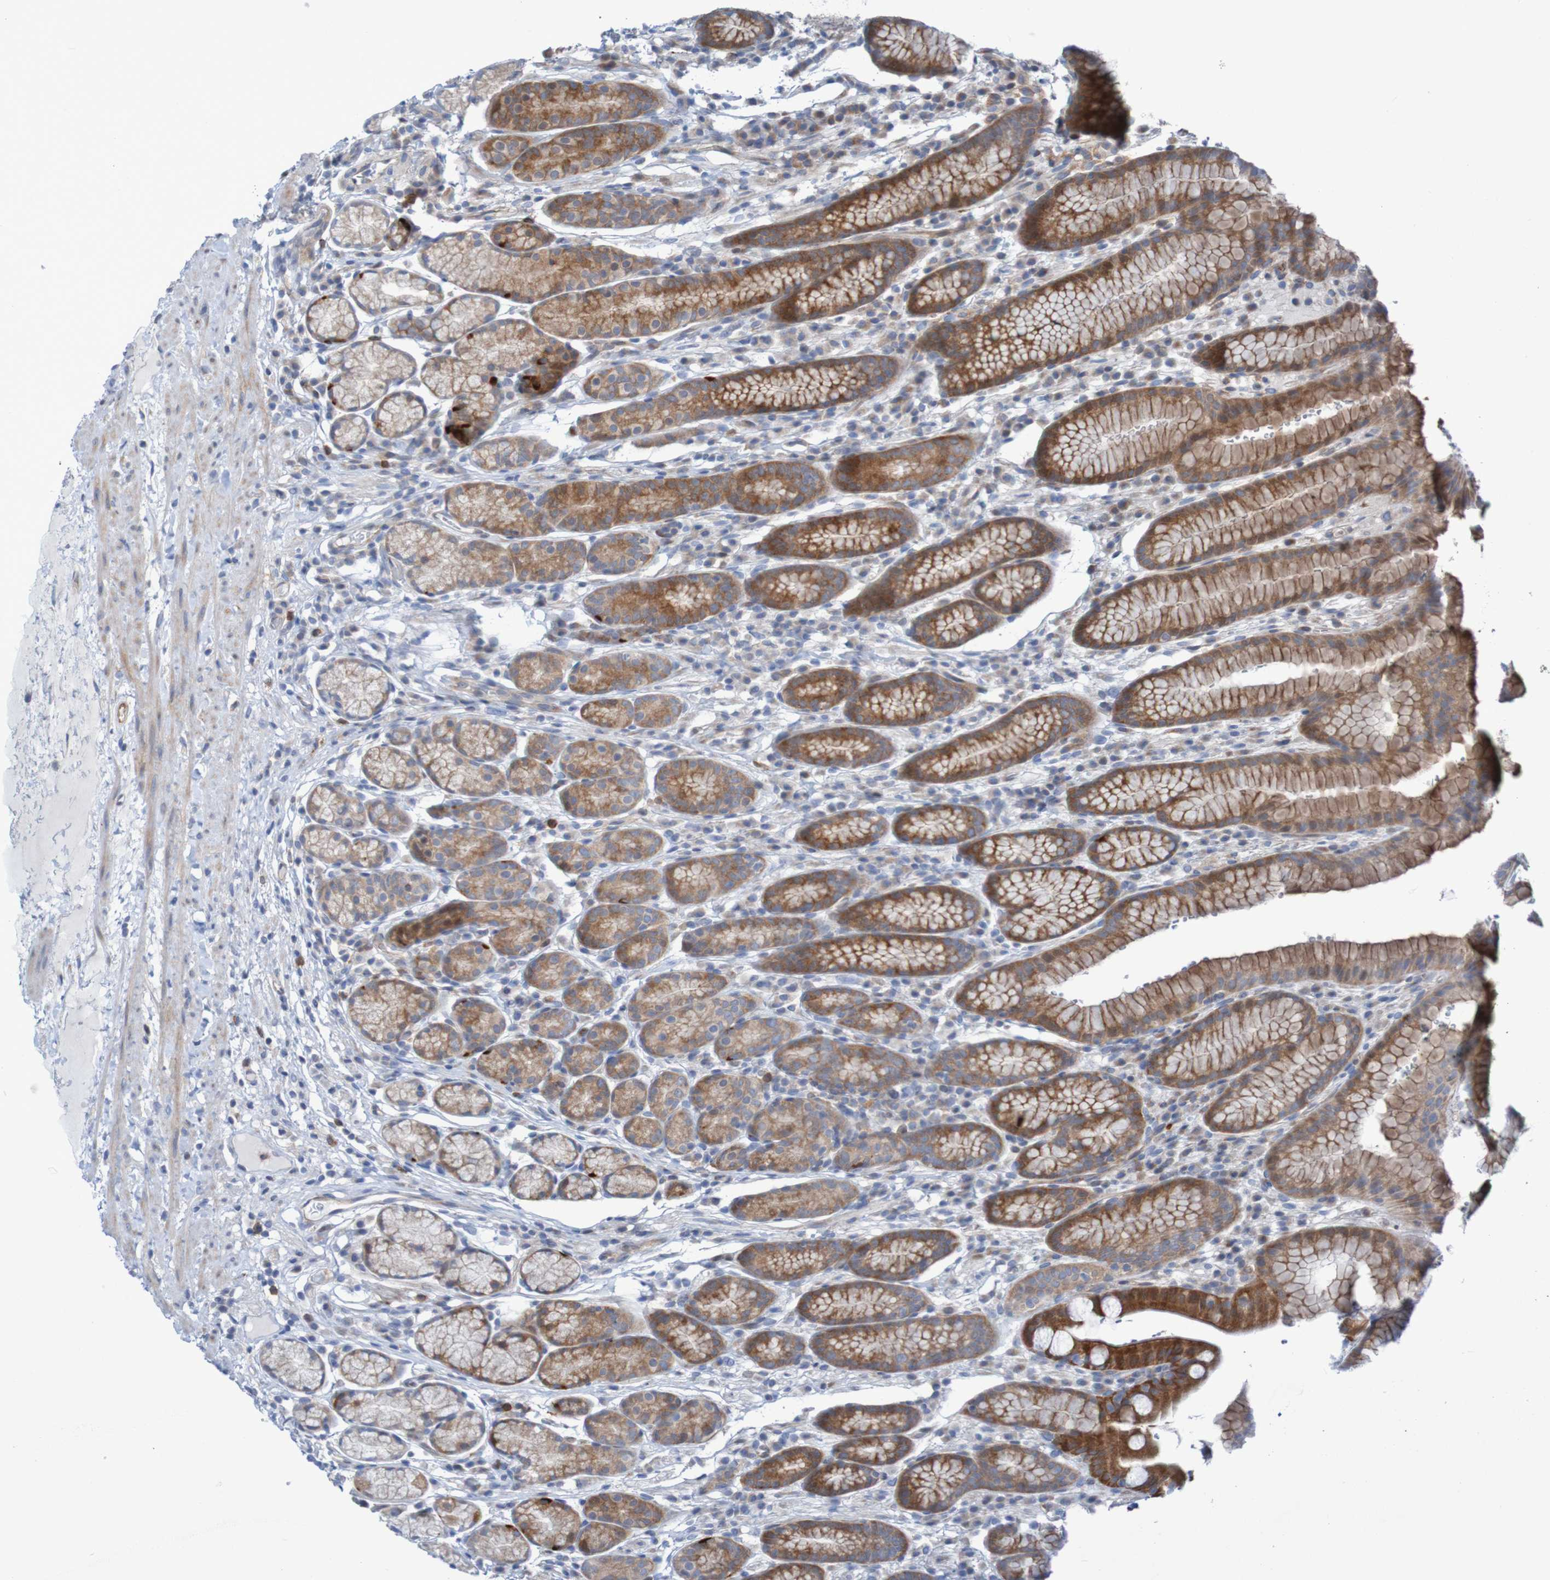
{"staining": {"intensity": "strong", "quantity": ">75%", "location": "cytoplasmic/membranous"}, "tissue": "stomach", "cell_type": "Glandular cells", "image_type": "normal", "snomed": [{"axis": "morphology", "description": "Normal tissue, NOS"}, {"axis": "topography", "description": "Stomach, lower"}], "caption": "Protein expression analysis of normal stomach displays strong cytoplasmic/membranous staining in approximately >75% of glandular cells.", "gene": "ANGPT4", "patient": {"sex": "male", "age": 52}}